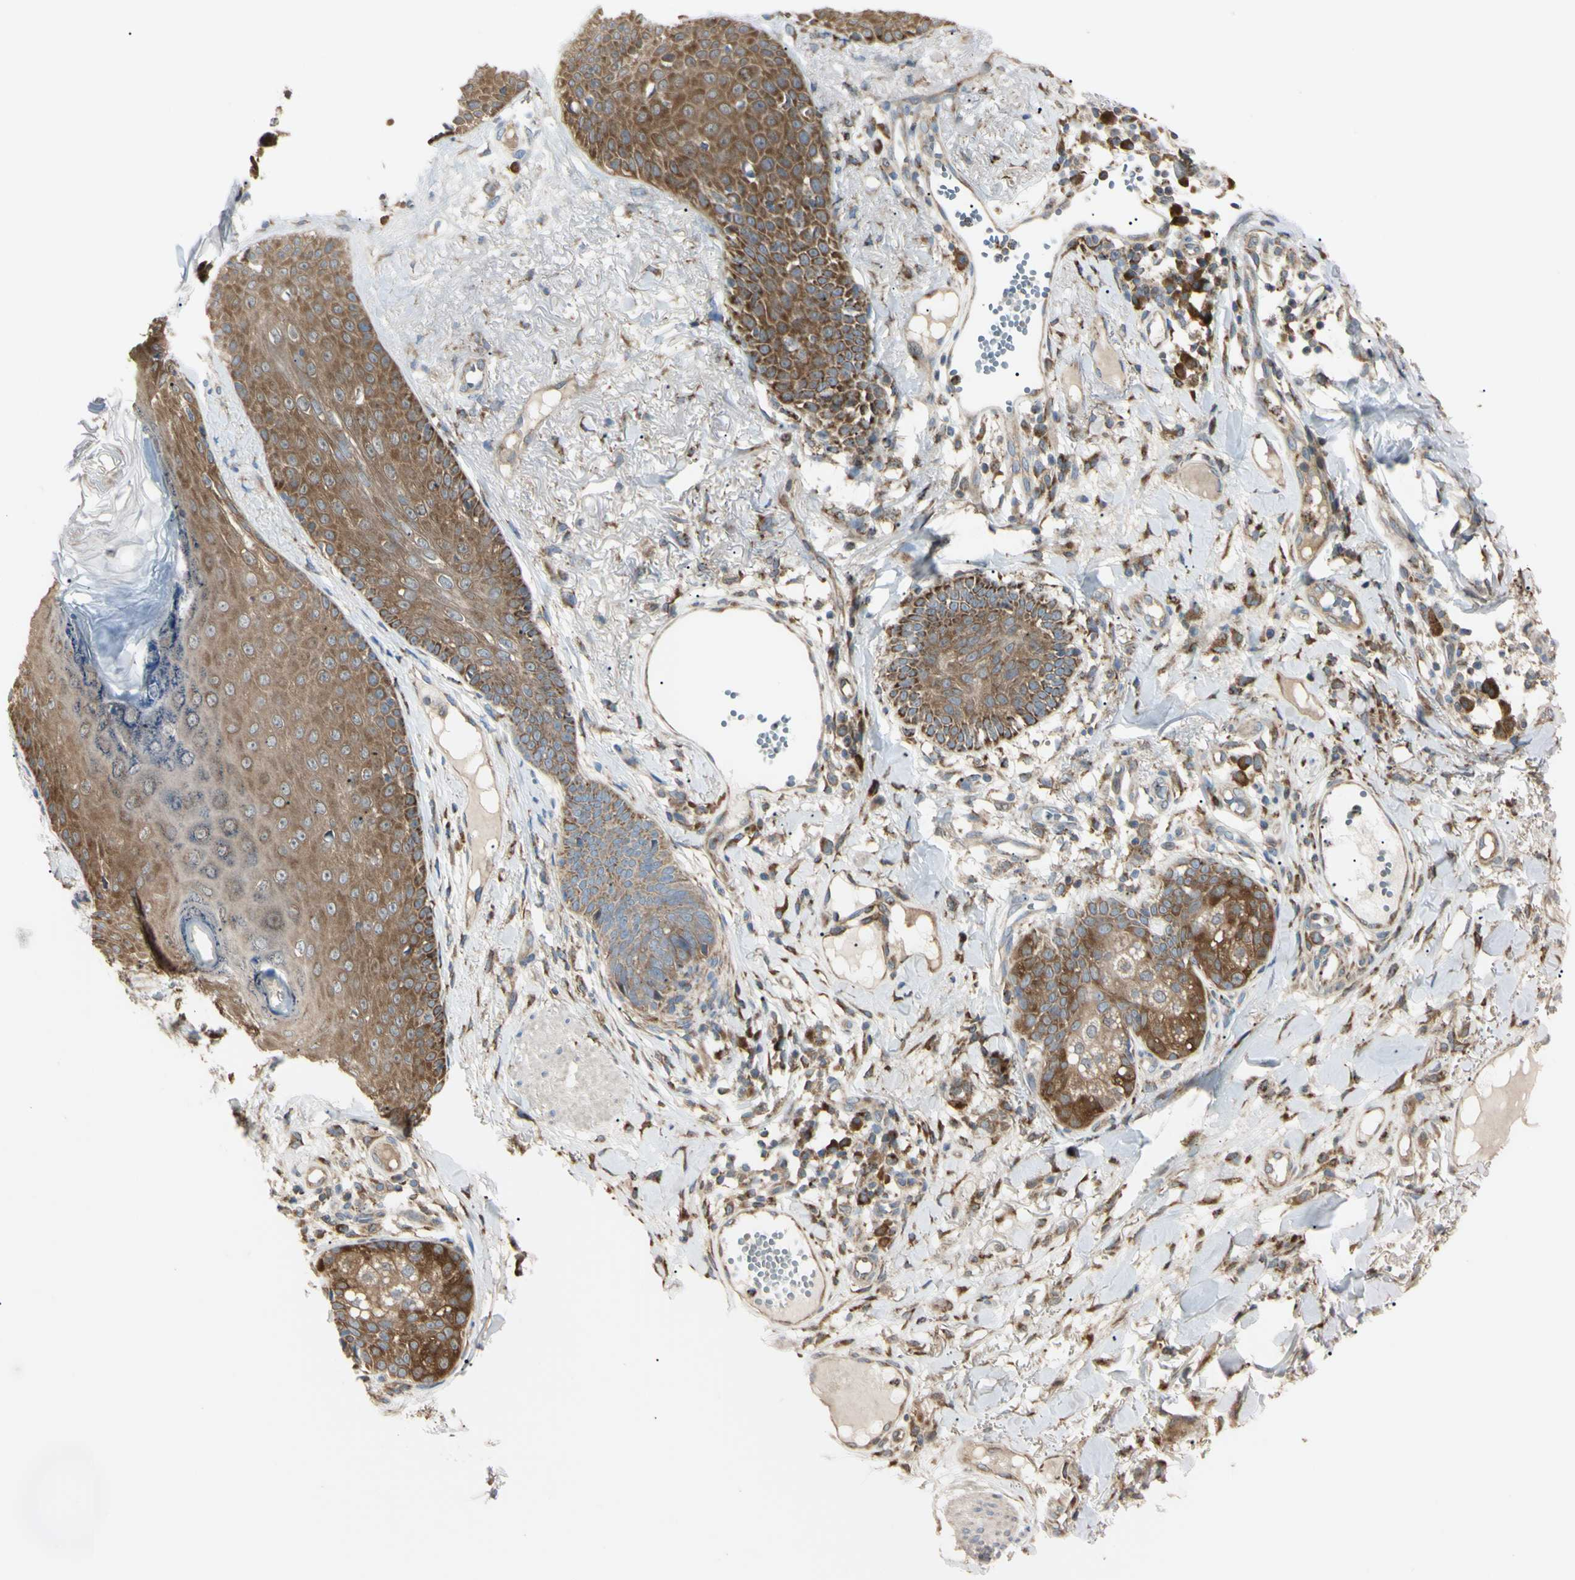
{"staining": {"intensity": "moderate", "quantity": ">75%", "location": "cytoplasmic/membranous"}, "tissue": "skin cancer", "cell_type": "Tumor cells", "image_type": "cancer", "snomed": [{"axis": "morphology", "description": "Normal tissue, NOS"}, {"axis": "morphology", "description": "Basal cell carcinoma"}, {"axis": "topography", "description": "Skin"}], "caption": "About >75% of tumor cells in human skin cancer reveal moderate cytoplasmic/membranous protein expression as visualized by brown immunohistochemical staining.", "gene": "EIF5A", "patient": {"sex": "male", "age": 52}}